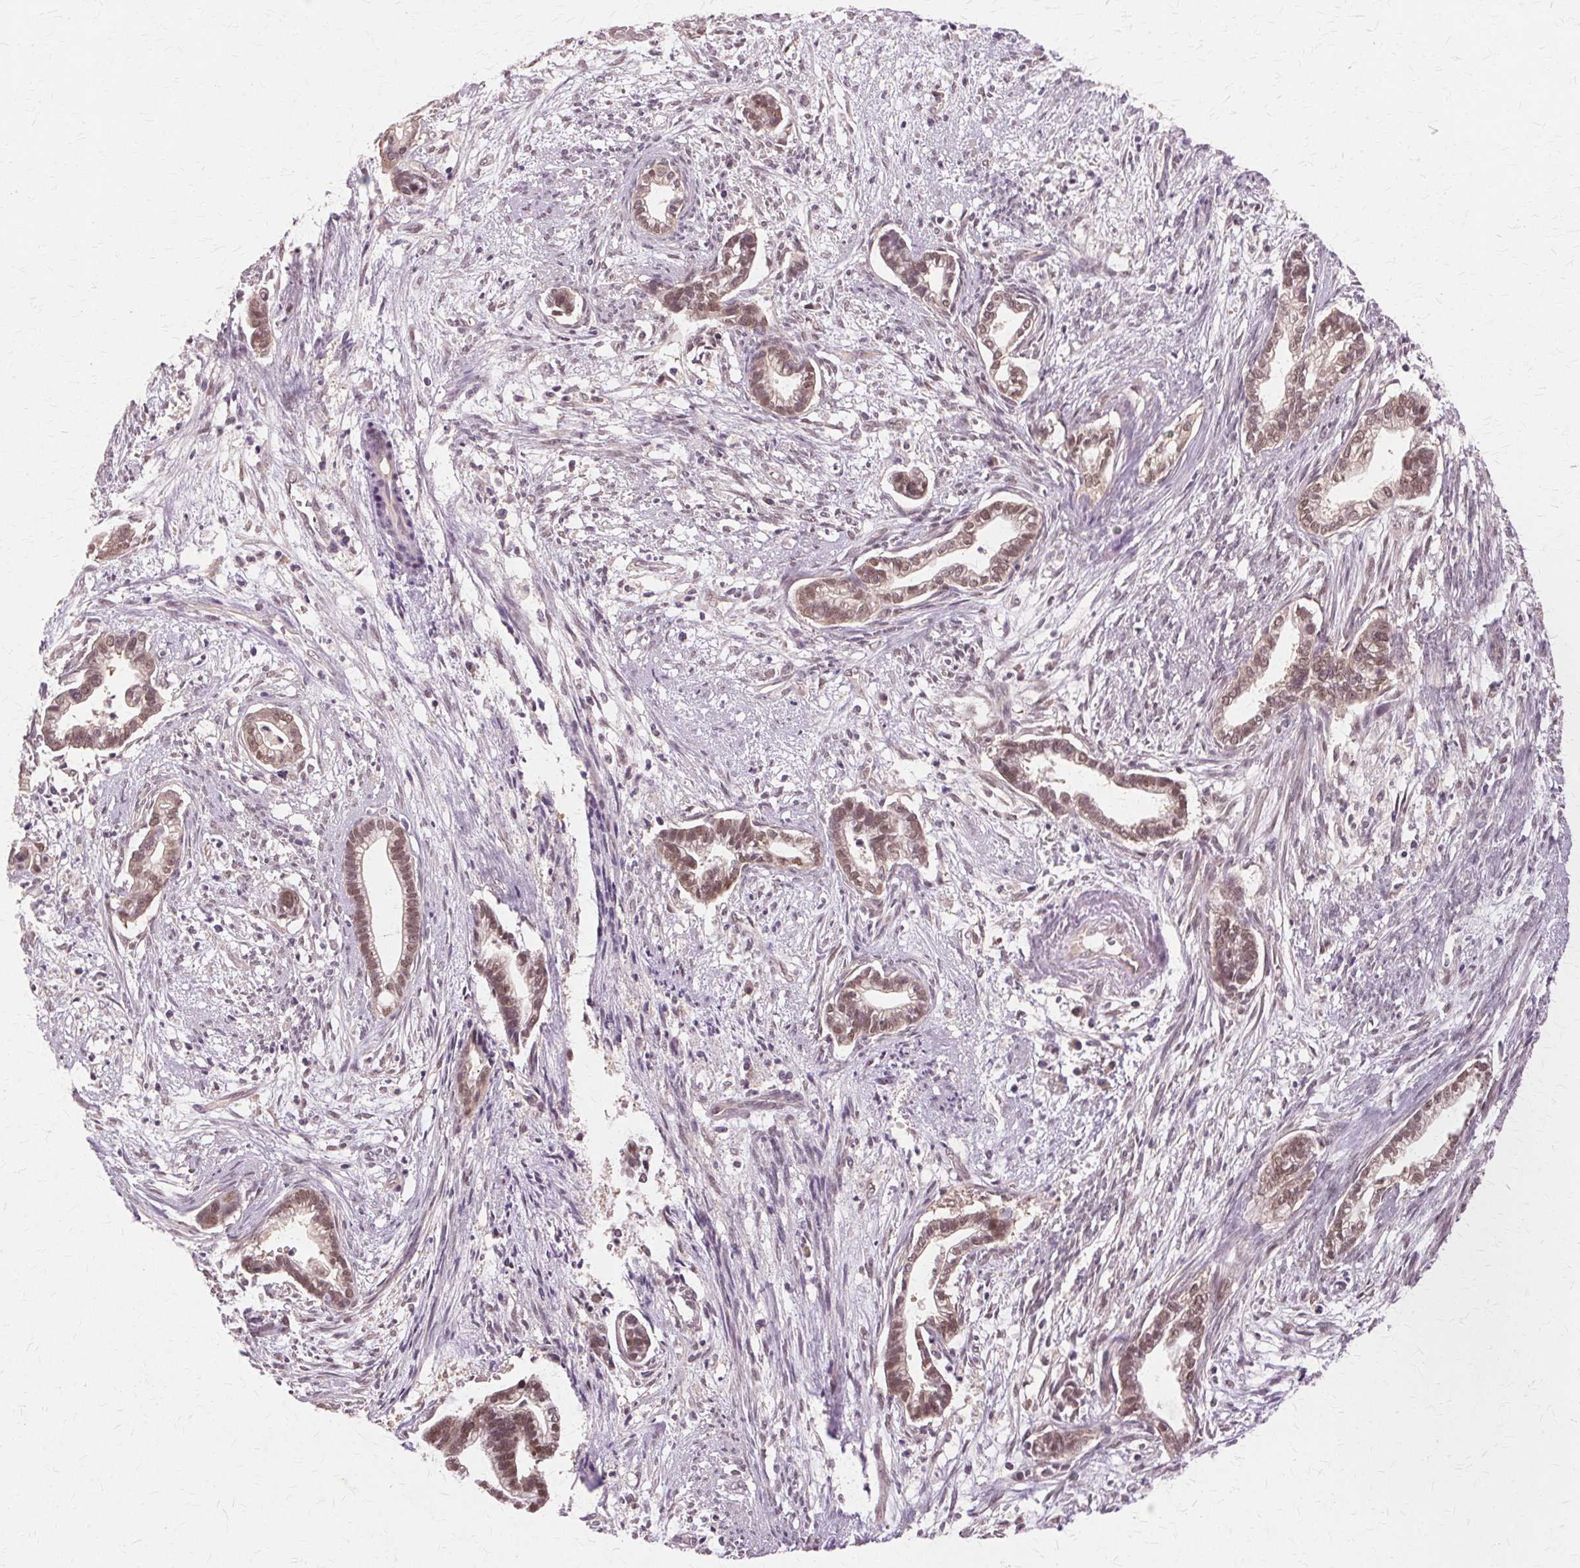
{"staining": {"intensity": "moderate", "quantity": ">75%", "location": "nuclear"}, "tissue": "cervical cancer", "cell_type": "Tumor cells", "image_type": "cancer", "snomed": [{"axis": "morphology", "description": "Adenocarcinoma, NOS"}, {"axis": "topography", "description": "Cervix"}], "caption": "Adenocarcinoma (cervical) stained for a protein reveals moderate nuclear positivity in tumor cells.", "gene": "PRMT5", "patient": {"sex": "female", "age": 62}}